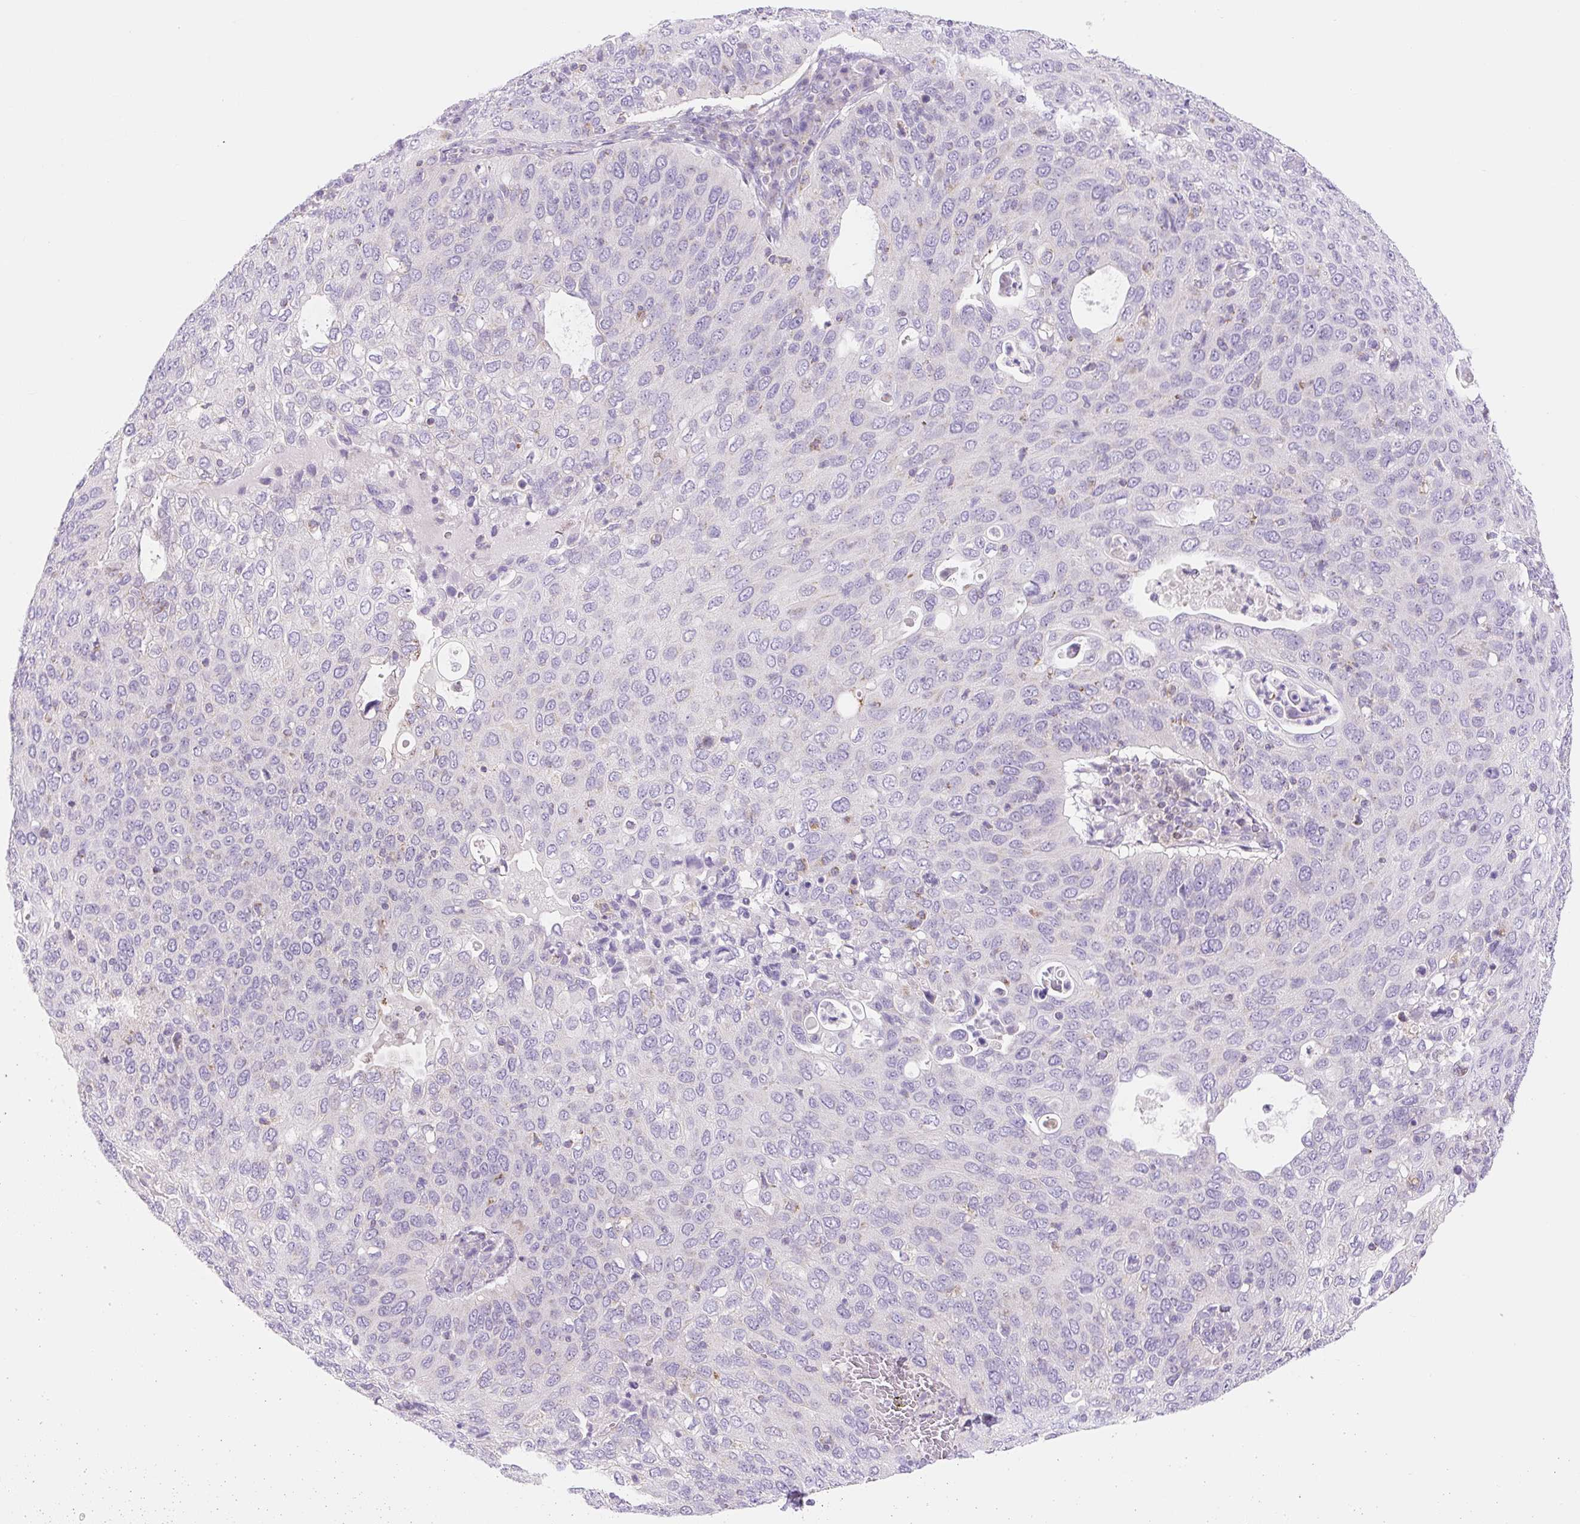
{"staining": {"intensity": "negative", "quantity": "none", "location": "none"}, "tissue": "cervical cancer", "cell_type": "Tumor cells", "image_type": "cancer", "snomed": [{"axis": "morphology", "description": "Squamous cell carcinoma, NOS"}, {"axis": "topography", "description": "Cervix"}], "caption": "There is no significant expression in tumor cells of squamous cell carcinoma (cervical).", "gene": "FOCAD", "patient": {"sex": "female", "age": 36}}